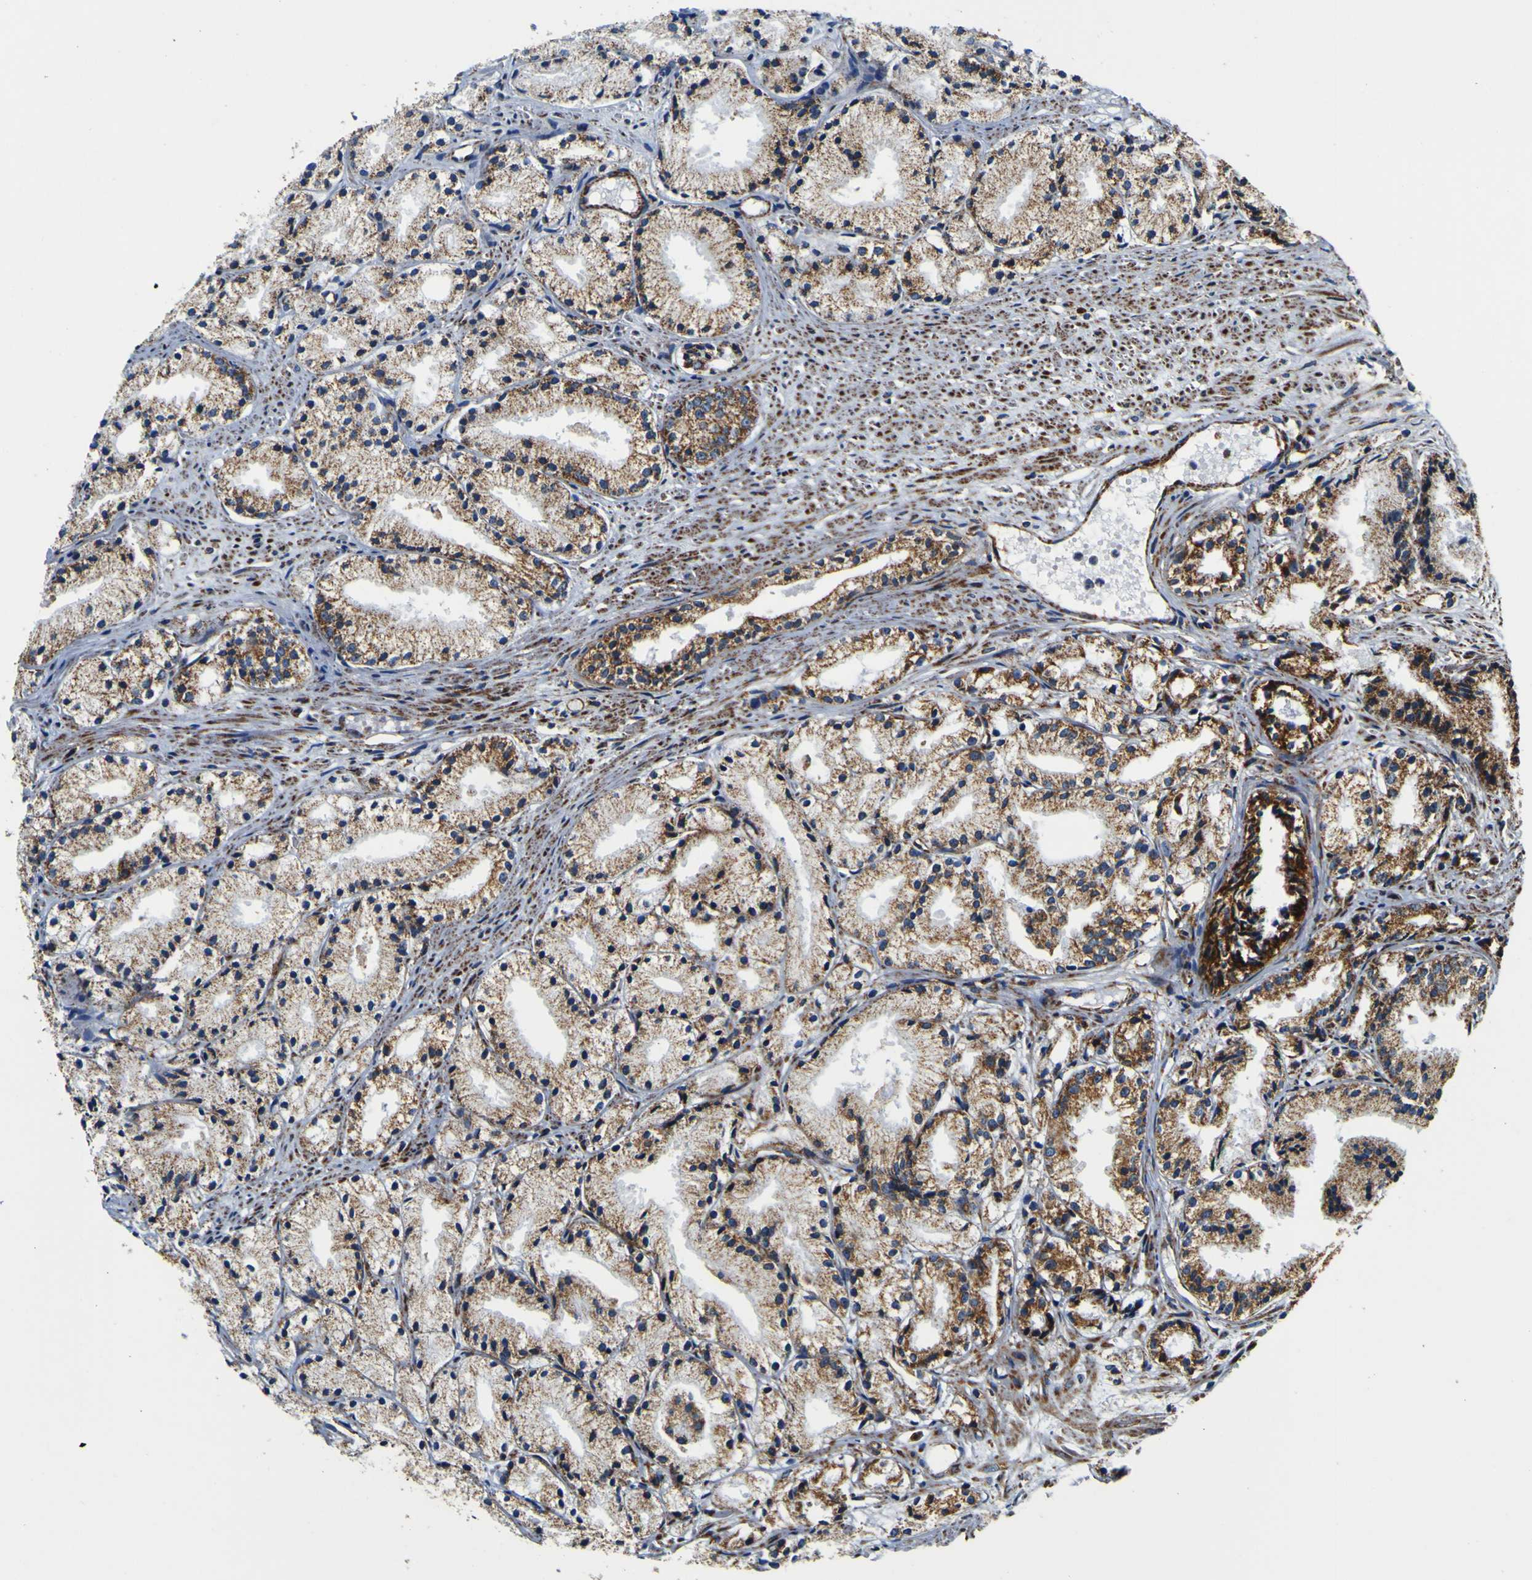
{"staining": {"intensity": "moderate", "quantity": ">75%", "location": "cytoplasmic/membranous"}, "tissue": "prostate cancer", "cell_type": "Tumor cells", "image_type": "cancer", "snomed": [{"axis": "morphology", "description": "Adenocarcinoma, Low grade"}, {"axis": "topography", "description": "Prostate"}], "caption": "This micrograph displays adenocarcinoma (low-grade) (prostate) stained with immunohistochemistry to label a protein in brown. The cytoplasmic/membranous of tumor cells show moderate positivity for the protein. Nuclei are counter-stained blue.", "gene": "PTRH2", "patient": {"sex": "male", "age": 72}}